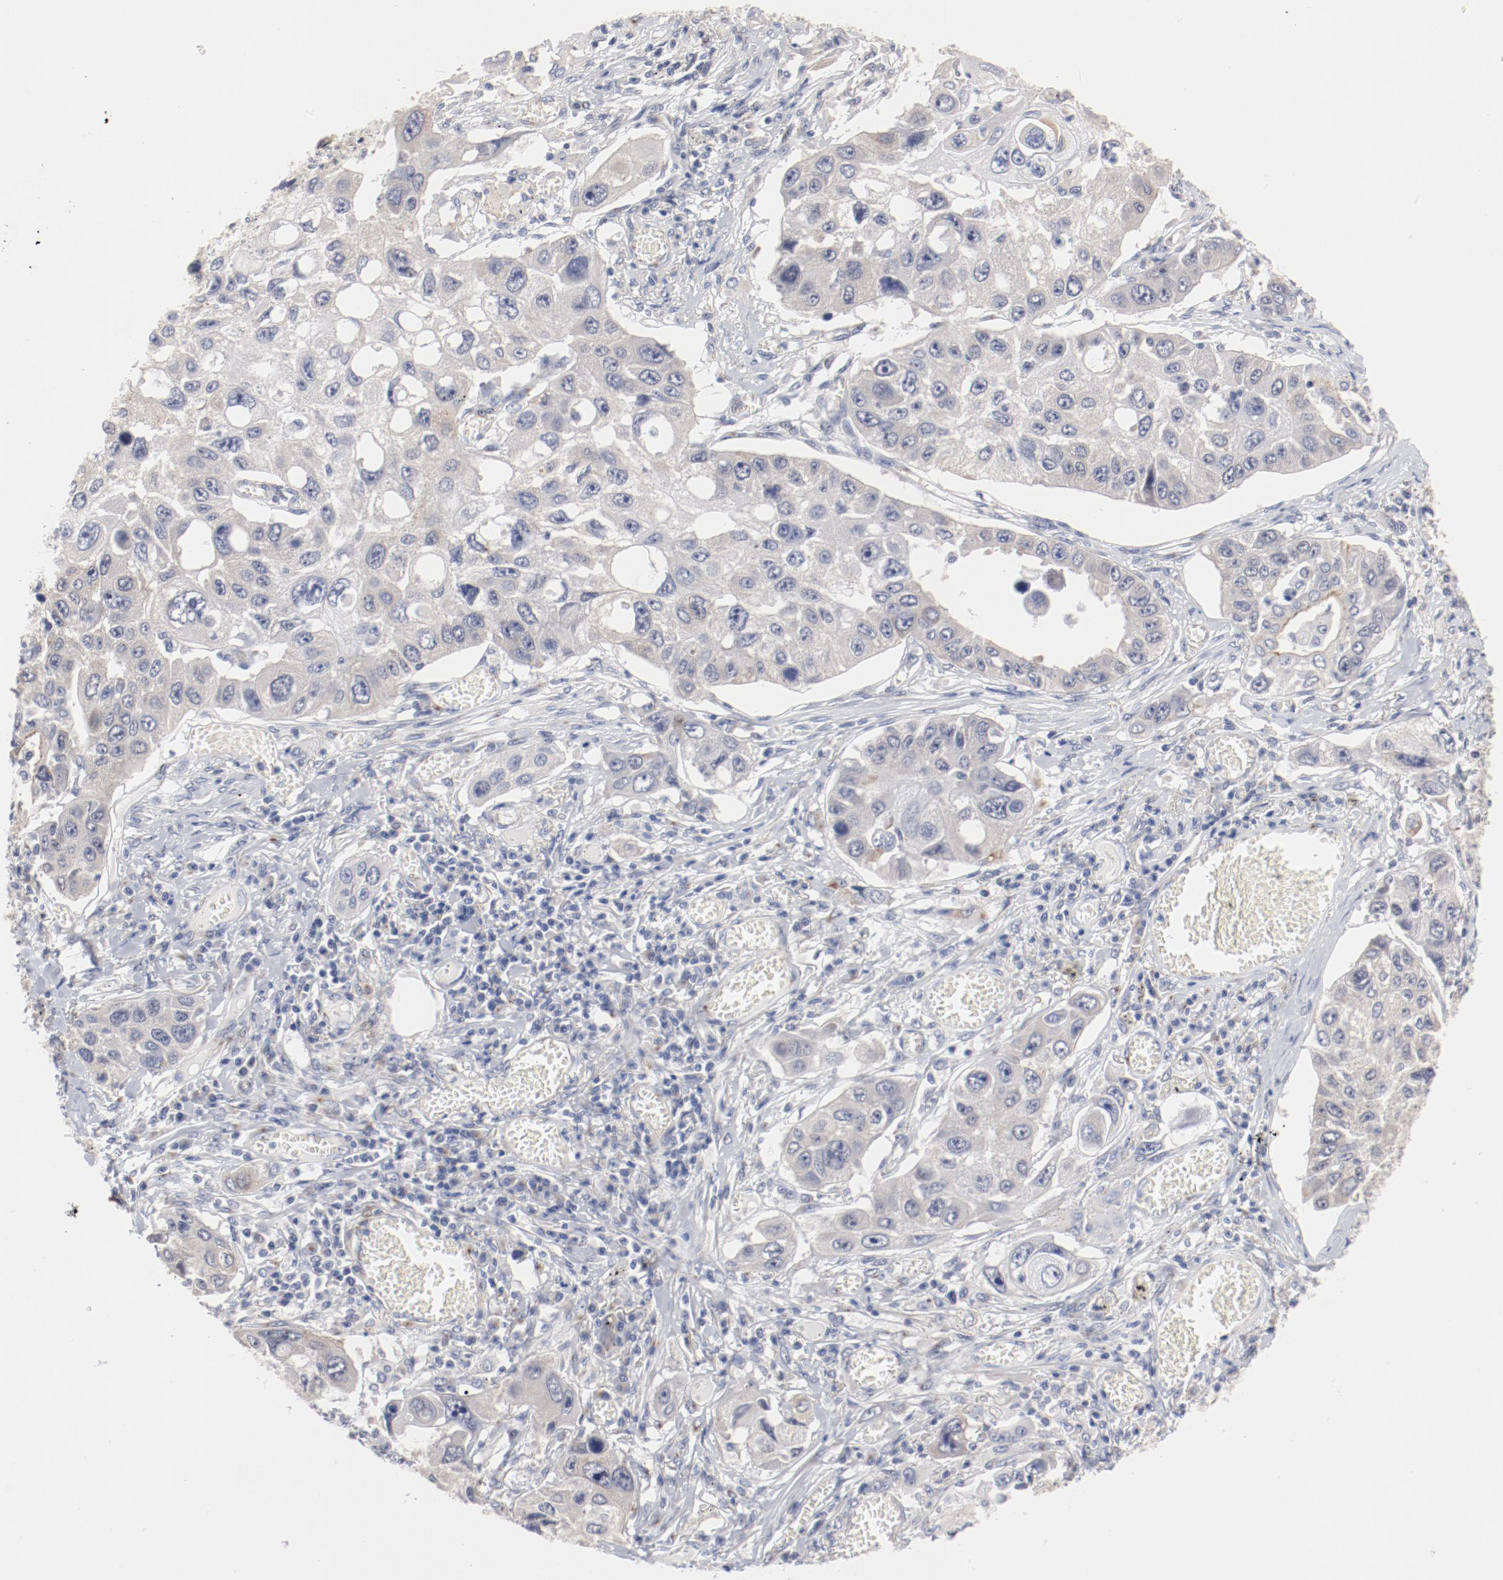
{"staining": {"intensity": "negative", "quantity": "none", "location": "none"}, "tissue": "lung cancer", "cell_type": "Tumor cells", "image_type": "cancer", "snomed": [{"axis": "morphology", "description": "Squamous cell carcinoma, NOS"}, {"axis": "topography", "description": "Lung"}], "caption": "This is a image of immunohistochemistry staining of lung cancer, which shows no positivity in tumor cells.", "gene": "GPR143", "patient": {"sex": "male", "age": 71}}